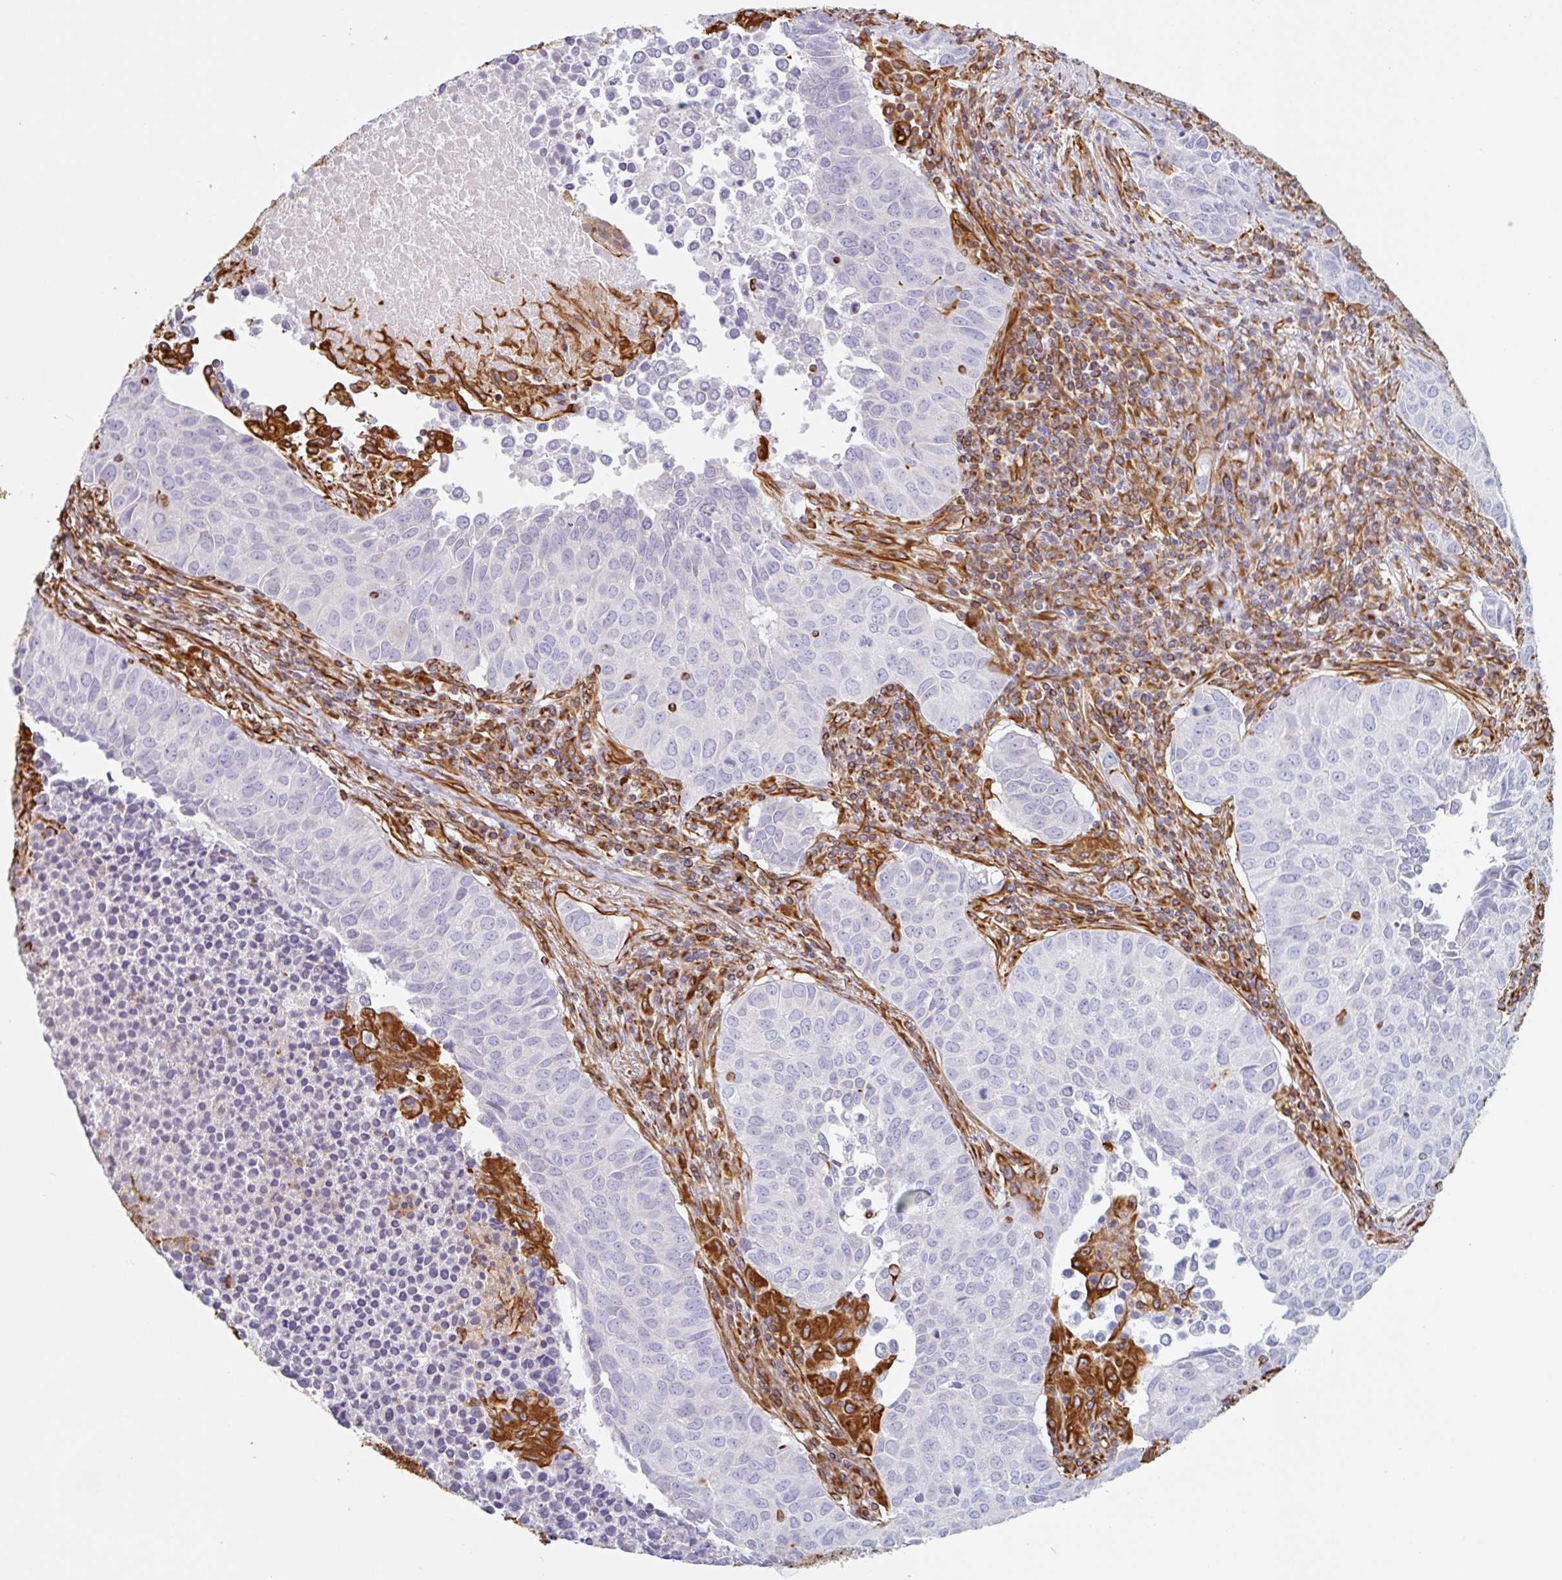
{"staining": {"intensity": "negative", "quantity": "none", "location": "none"}, "tissue": "lung cancer", "cell_type": "Tumor cells", "image_type": "cancer", "snomed": [{"axis": "morphology", "description": "Adenocarcinoma, NOS"}, {"axis": "topography", "description": "Lung"}], "caption": "This is an immunohistochemistry photomicrograph of lung cancer (adenocarcinoma). There is no positivity in tumor cells.", "gene": "PPFIA1", "patient": {"sex": "female", "age": 50}}